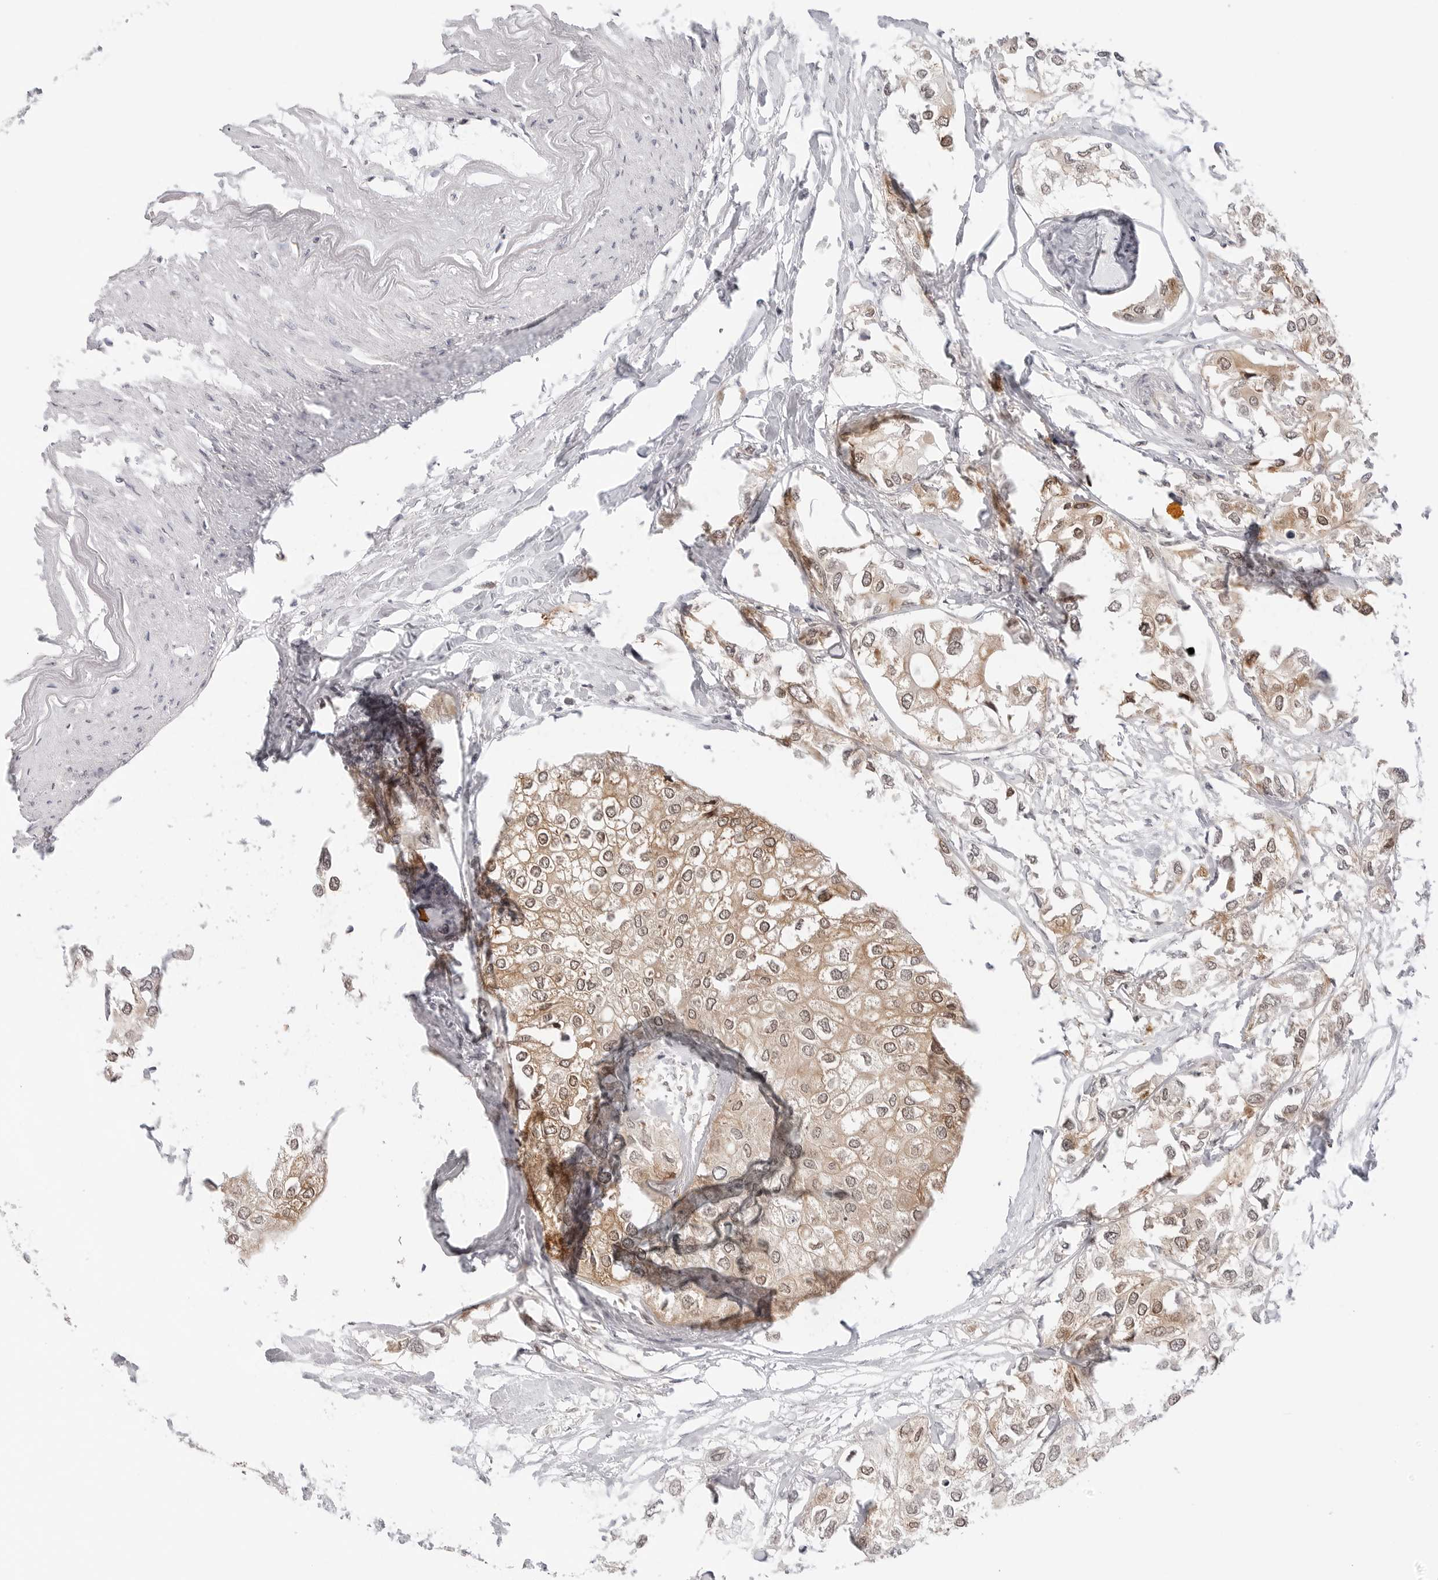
{"staining": {"intensity": "weak", "quantity": "25%-75%", "location": "cytoplasmic/membranous"}, "tissue": "urothelial cancer", "cell_type": "Tumor cells", "image_type": "cancer", "snomed": [{"axis": "morphology", "description": "Urothelial carcinoma, High grade"}, {"axis": "topography", "description": "Urinary bladder"}], "caption": "Weak cytoplasmic/membranous staining is seen in approximately 25%-75% of tumor cells in urothelial cancer.", "gene": "NUDC", "patient": {"sex": "male", "age": 64}}